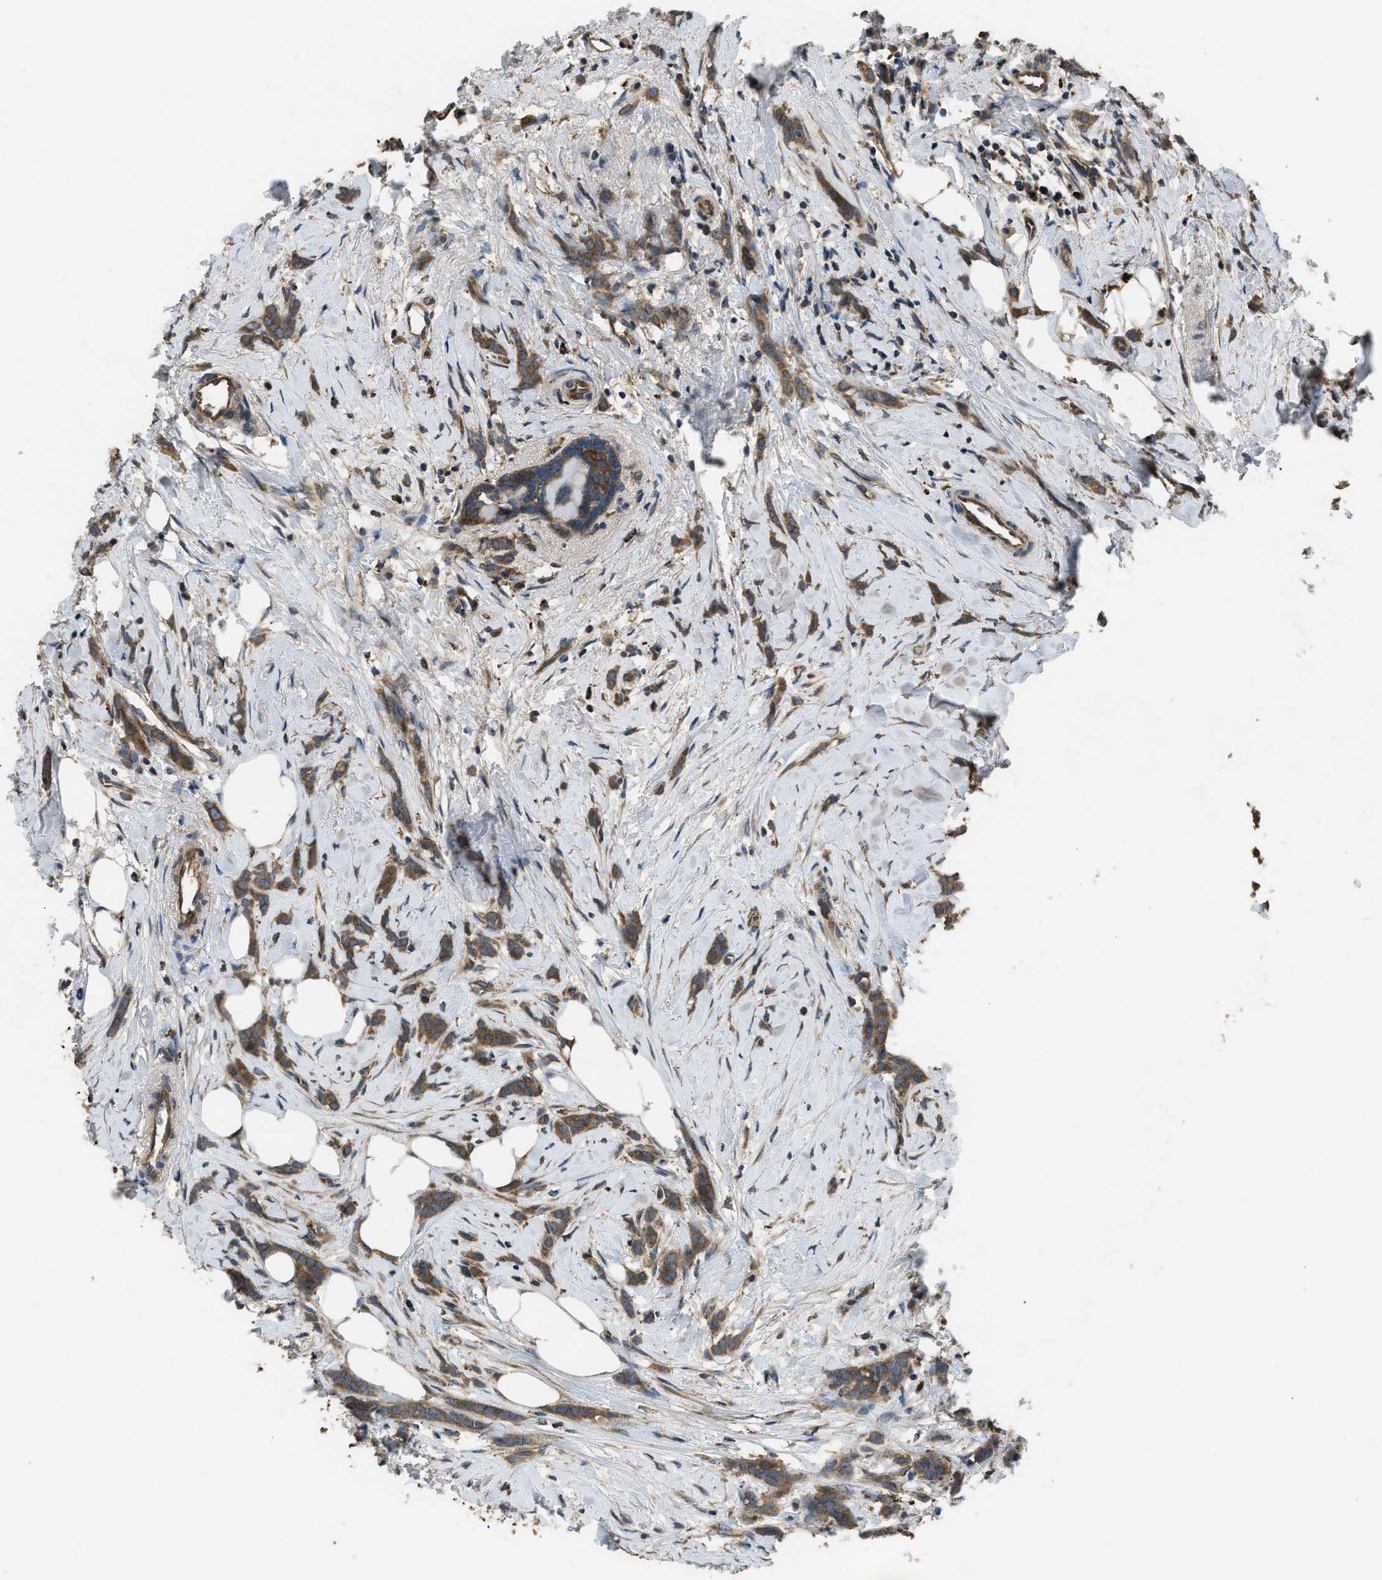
{"staining": {"intensity": "moderate", "quantity": ">75%", "location": "cytoplasmic/membranous"}, "tissue": "breast cancer", "cell_type": "Tumor cells", "image_type": "cancer", "snomed": [{"axis": "morphology", "description": "Lobular carcinoma, in situ"}, {"axis": "morphology", "description": "Lobular carcinoma"}, {"axis": "topography", "description": "Breast"}], "caption": "This image displays immunohistochemistry (IHC) staining of breast cancer (lobular carcinoma), with medium moderate cytoplasmic/membranous positivity in approximately >75% of tumor cells.", "gene": "GGH", "patient": {"sex": "female", "age": 41}}